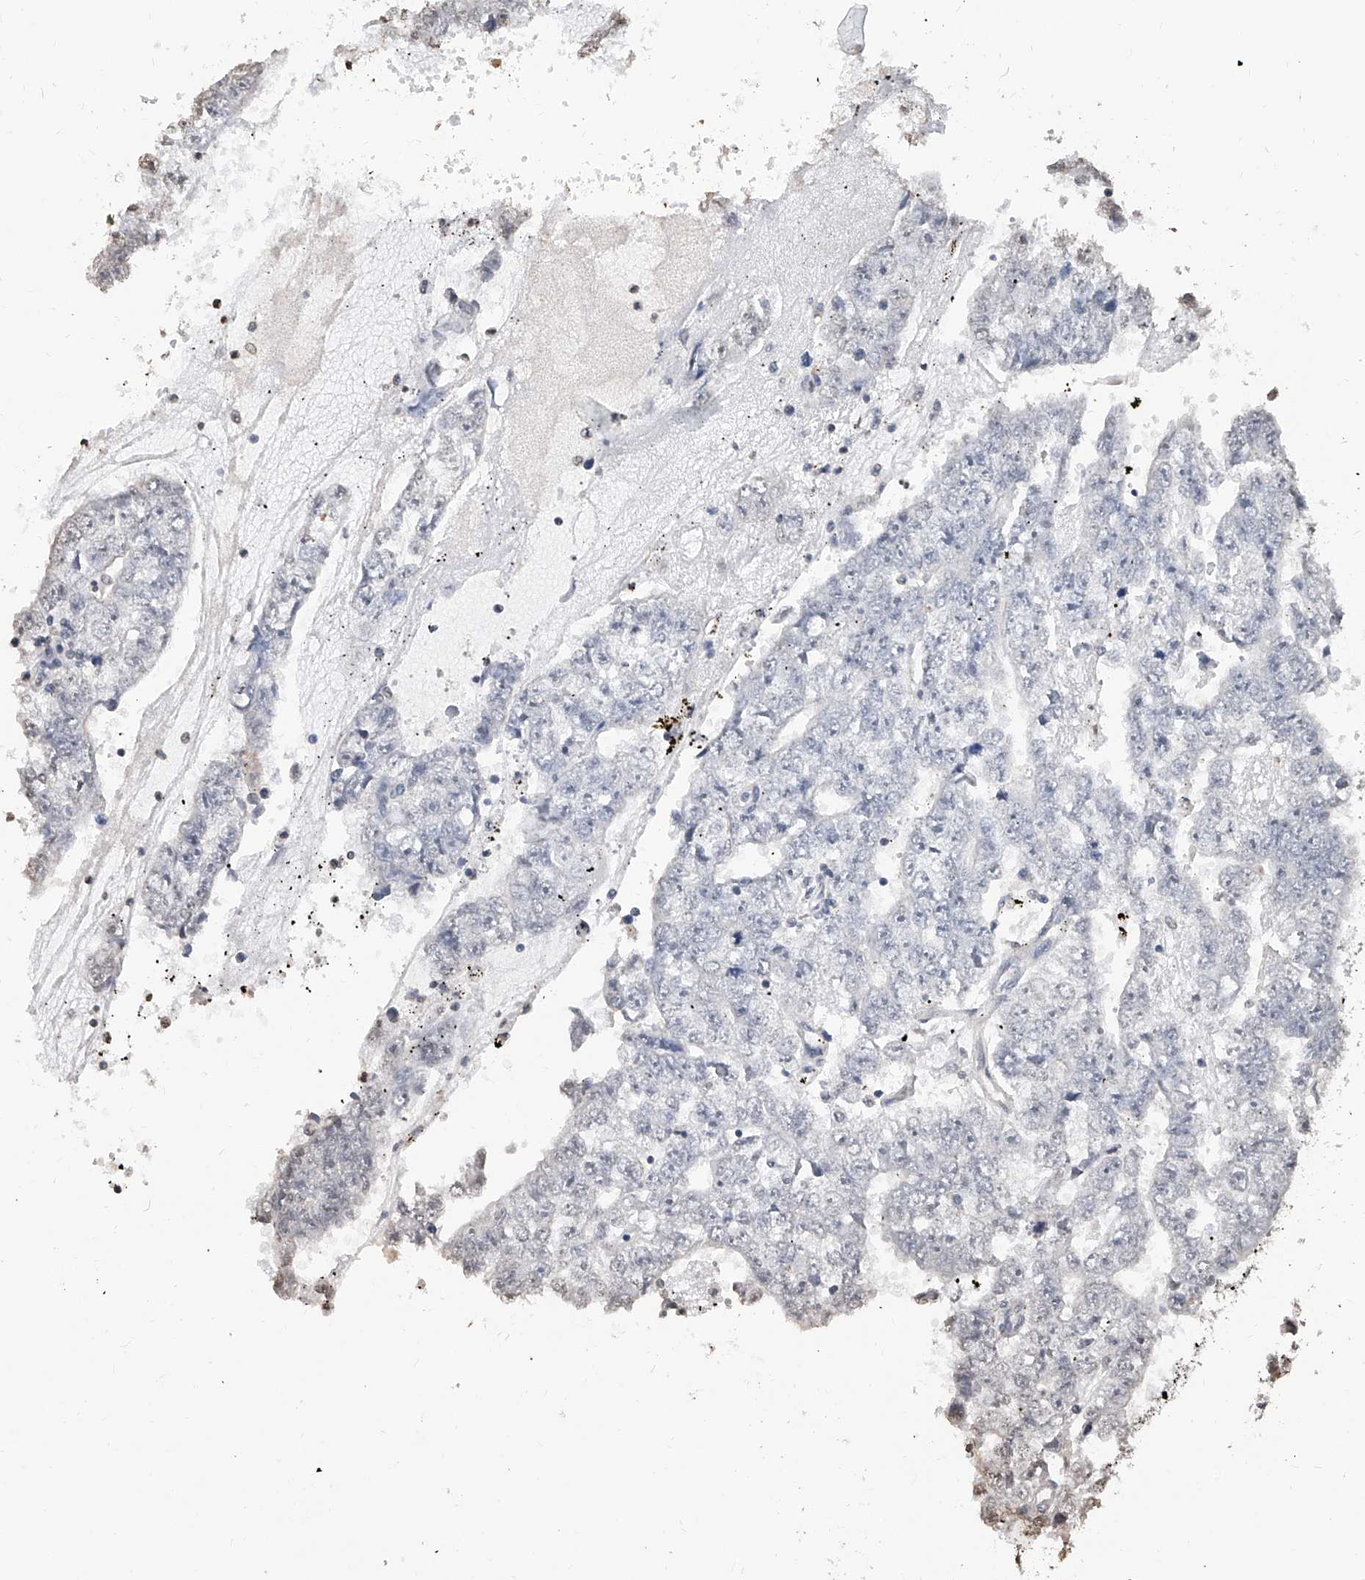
{"staining": {"intensity": "negative", "quantity": "none", "location": "none"}, "tissue": "testis cancer", "cell_type": "Tumor cells", "image_type": "cancer", "snomed": [{"axis": "morphology", "description": "Carcinoma, Embryonal, NOS"}, {"axis": "topography", "description": "Testis"}], "caption": "A micrograph of testis cancer stained for a protein displays no brown staining in tumor cells.", "gene": "RP9", "patient": {"sex": "male", "age": 25}}